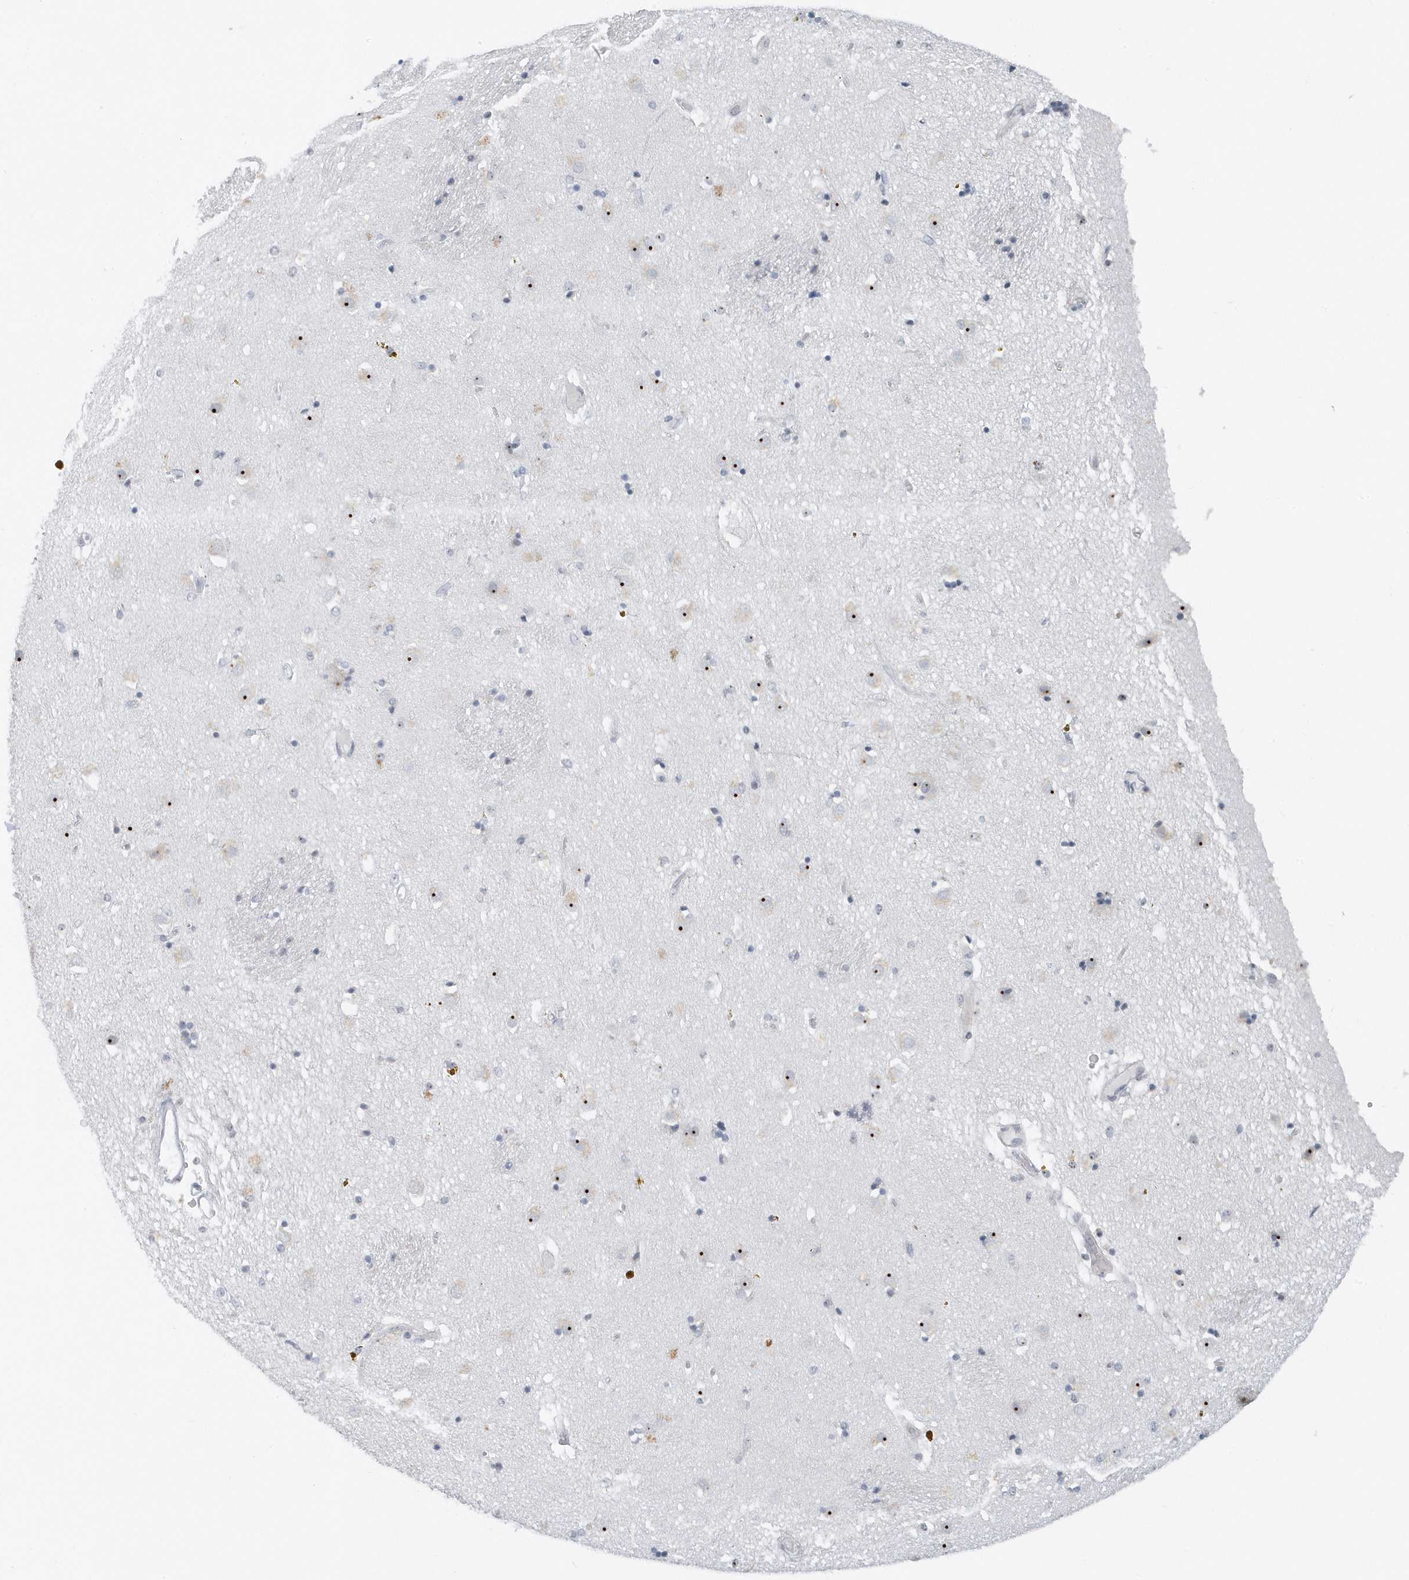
{"staining": {"intensity": "negative", "quantity": "none", "location": "none"}, "tissue": "caudate", "cell_type": "Glial cells", "image_type": "normal", "snomed": [{"axis": "morphology", "description": "Normal tissue, NOS"}, {"axis": "topography", "description": "Lateral ventricle wall"}], "caption": "Immunohistochemical staining of normal human caudate shows no significant positivity in glial cells. The staining was performed using DAB to visualize the protein expression in brown, while the nuclei were stained in blue with hematoxylin (Magnification: 20x).", "gene": "RPF2", "patient": {"sex": "male", "age": 70}}